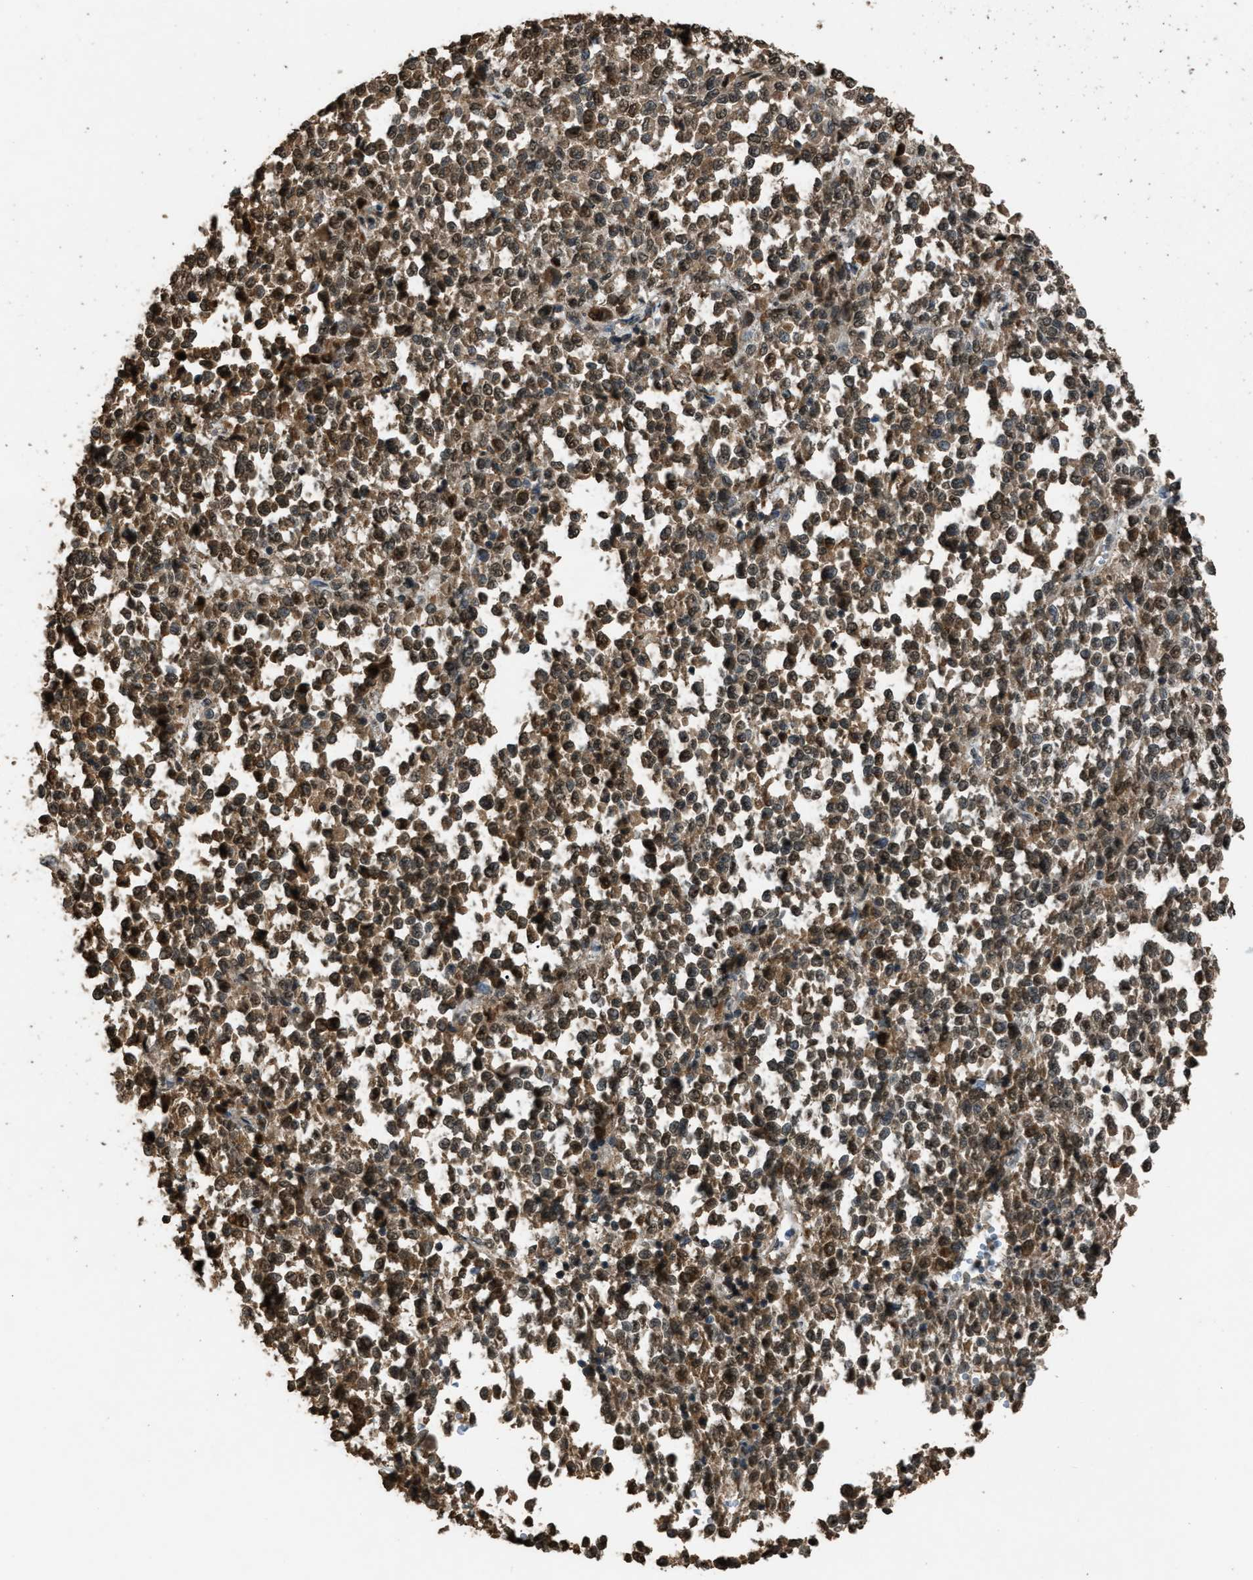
{"staining": {"intensity": "weak", "quantity": ">75%", "location": "cytoplasmic/membranous,nuclear"}, "tissue": "melanoma", "cell_type": "Tumor cells", "image_type": "cancer", "snomed": [{"axis": "morphology", "description": "Malignant melanoma, Metastatic site"}, {"axis": "topography", "description": "Pancreas"}], "caption": "Protein staining of melanoma tissue displays weak cytoplasmic/membranous and nuclear expression in approximately >75% of tumor cells. The protein is stained brown, and the nuclei are stained in blue (DAB IHC with brightfield microscopy, high magnification).", "gene": "SERTAD2", "patient": {"sex": "female", "age": 30}}